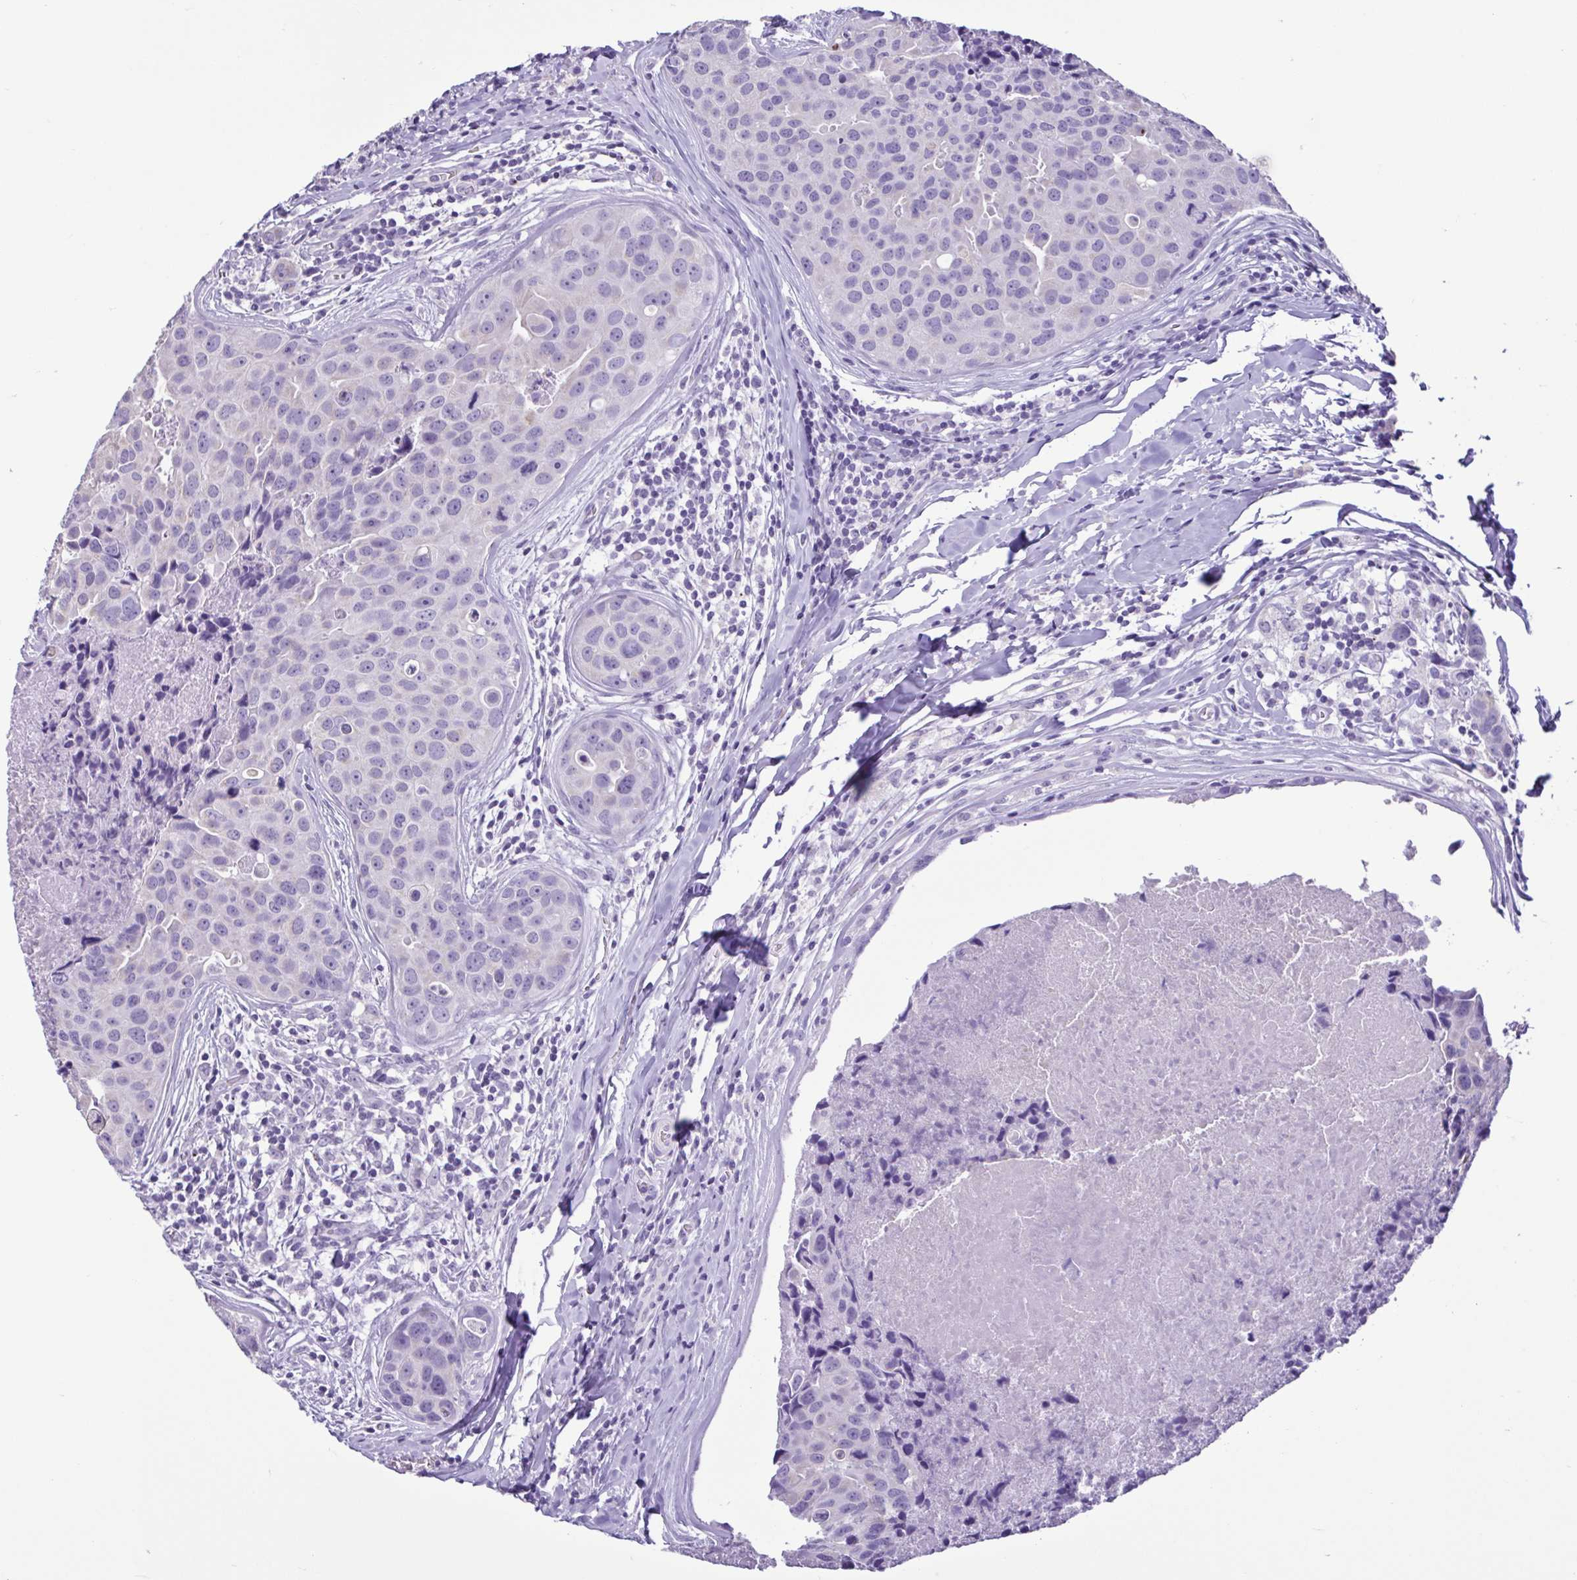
{"staining": {"intensity": "negative", "quantity": "none", "location": "none"}, "tissue": "breast cancer", "cell_type": "Tumor cells", "image_type": "cancer", "snomed": [{"axis": "morphology", "description": "Duct carcinoma"}, {"axis": "topography", "description": "Breast"}], "caption": "There is no significant positivity in tumor cells of breast cancer (infiltrating ductal carcinoma).", "gene": "CBY2", "patient": {"sex": "female", "age": 24}}